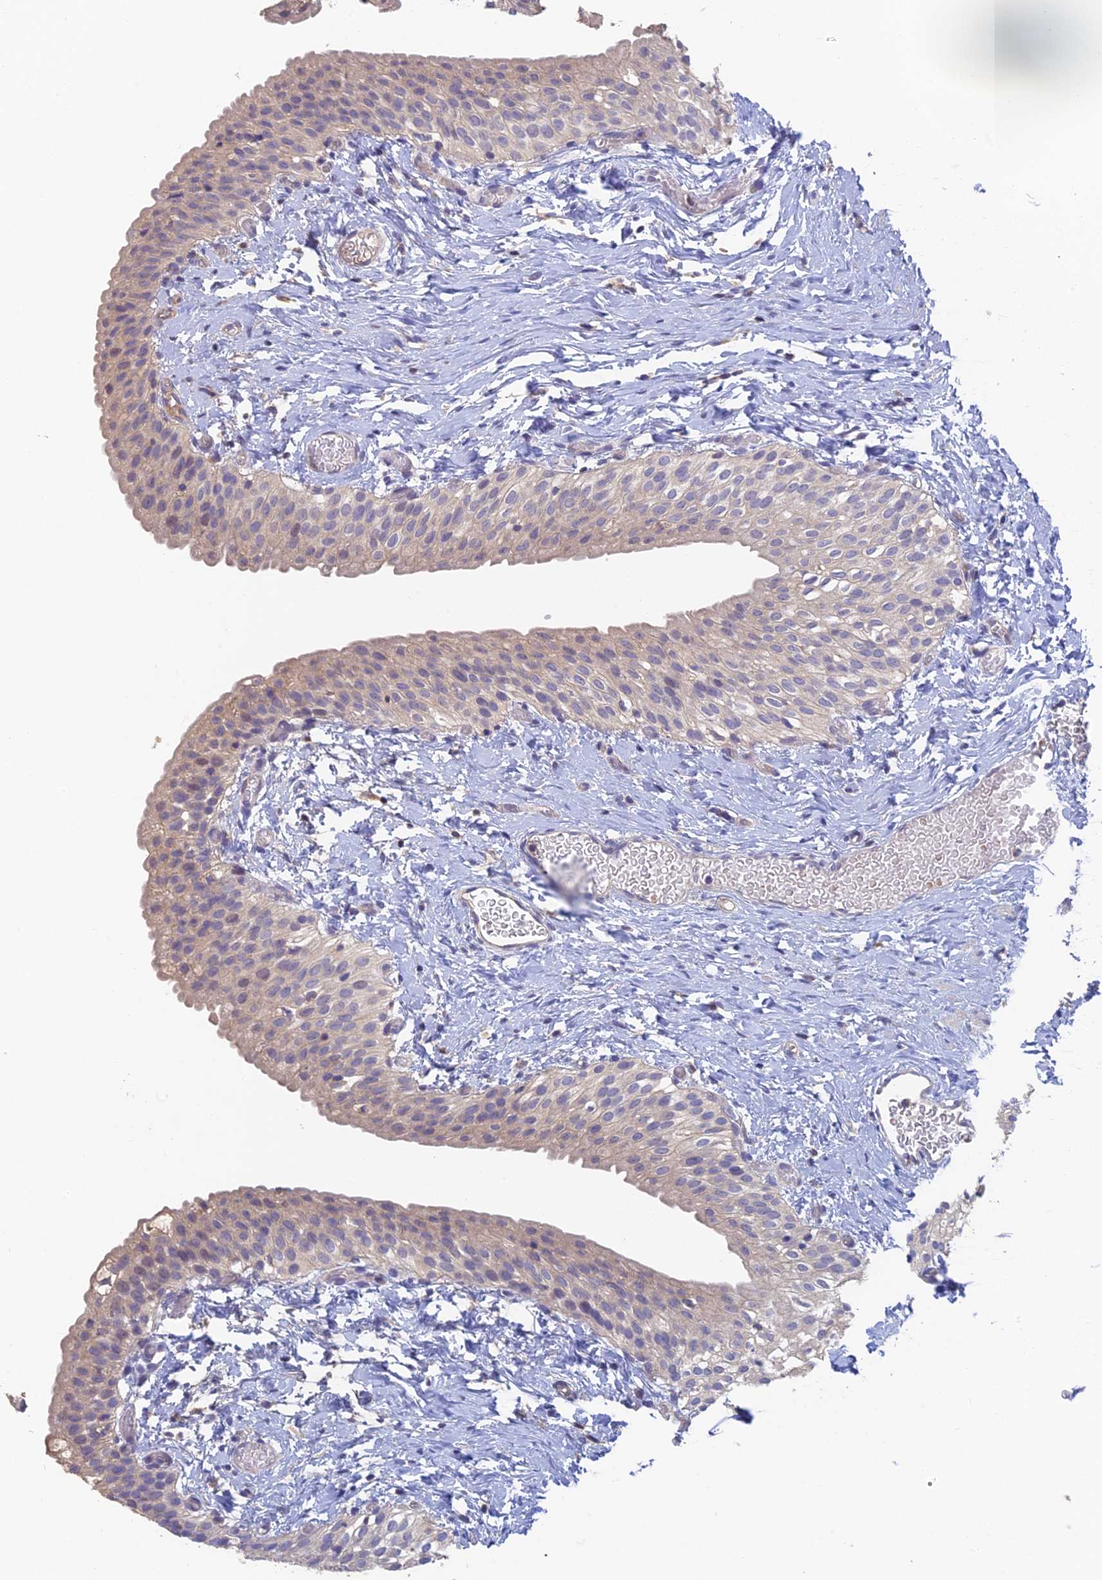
{"staining": {"intensity": "weak", "quantity": "<25%", "location": "nuclear"}, "tissue": "urinary bladder", "cell_type": "Urothelial cells", "image_type": "normal", "snomed": [{"axis": "morphology", "description": "Normal tissue, NOS"}, {"axis": "topography", "description": "Urinary bladder"}], "caption": "DAB (3,3'-diaminobenzidine) immunohistochemical staining of unremarkable urinary bladder displays no significant expression in urothelial cells. (DAB (3,3'-diaminobenzidine) IHC, high magnification).", "gene": "ADAMTS13", "patient": {"sex": "male", "age": 1}}